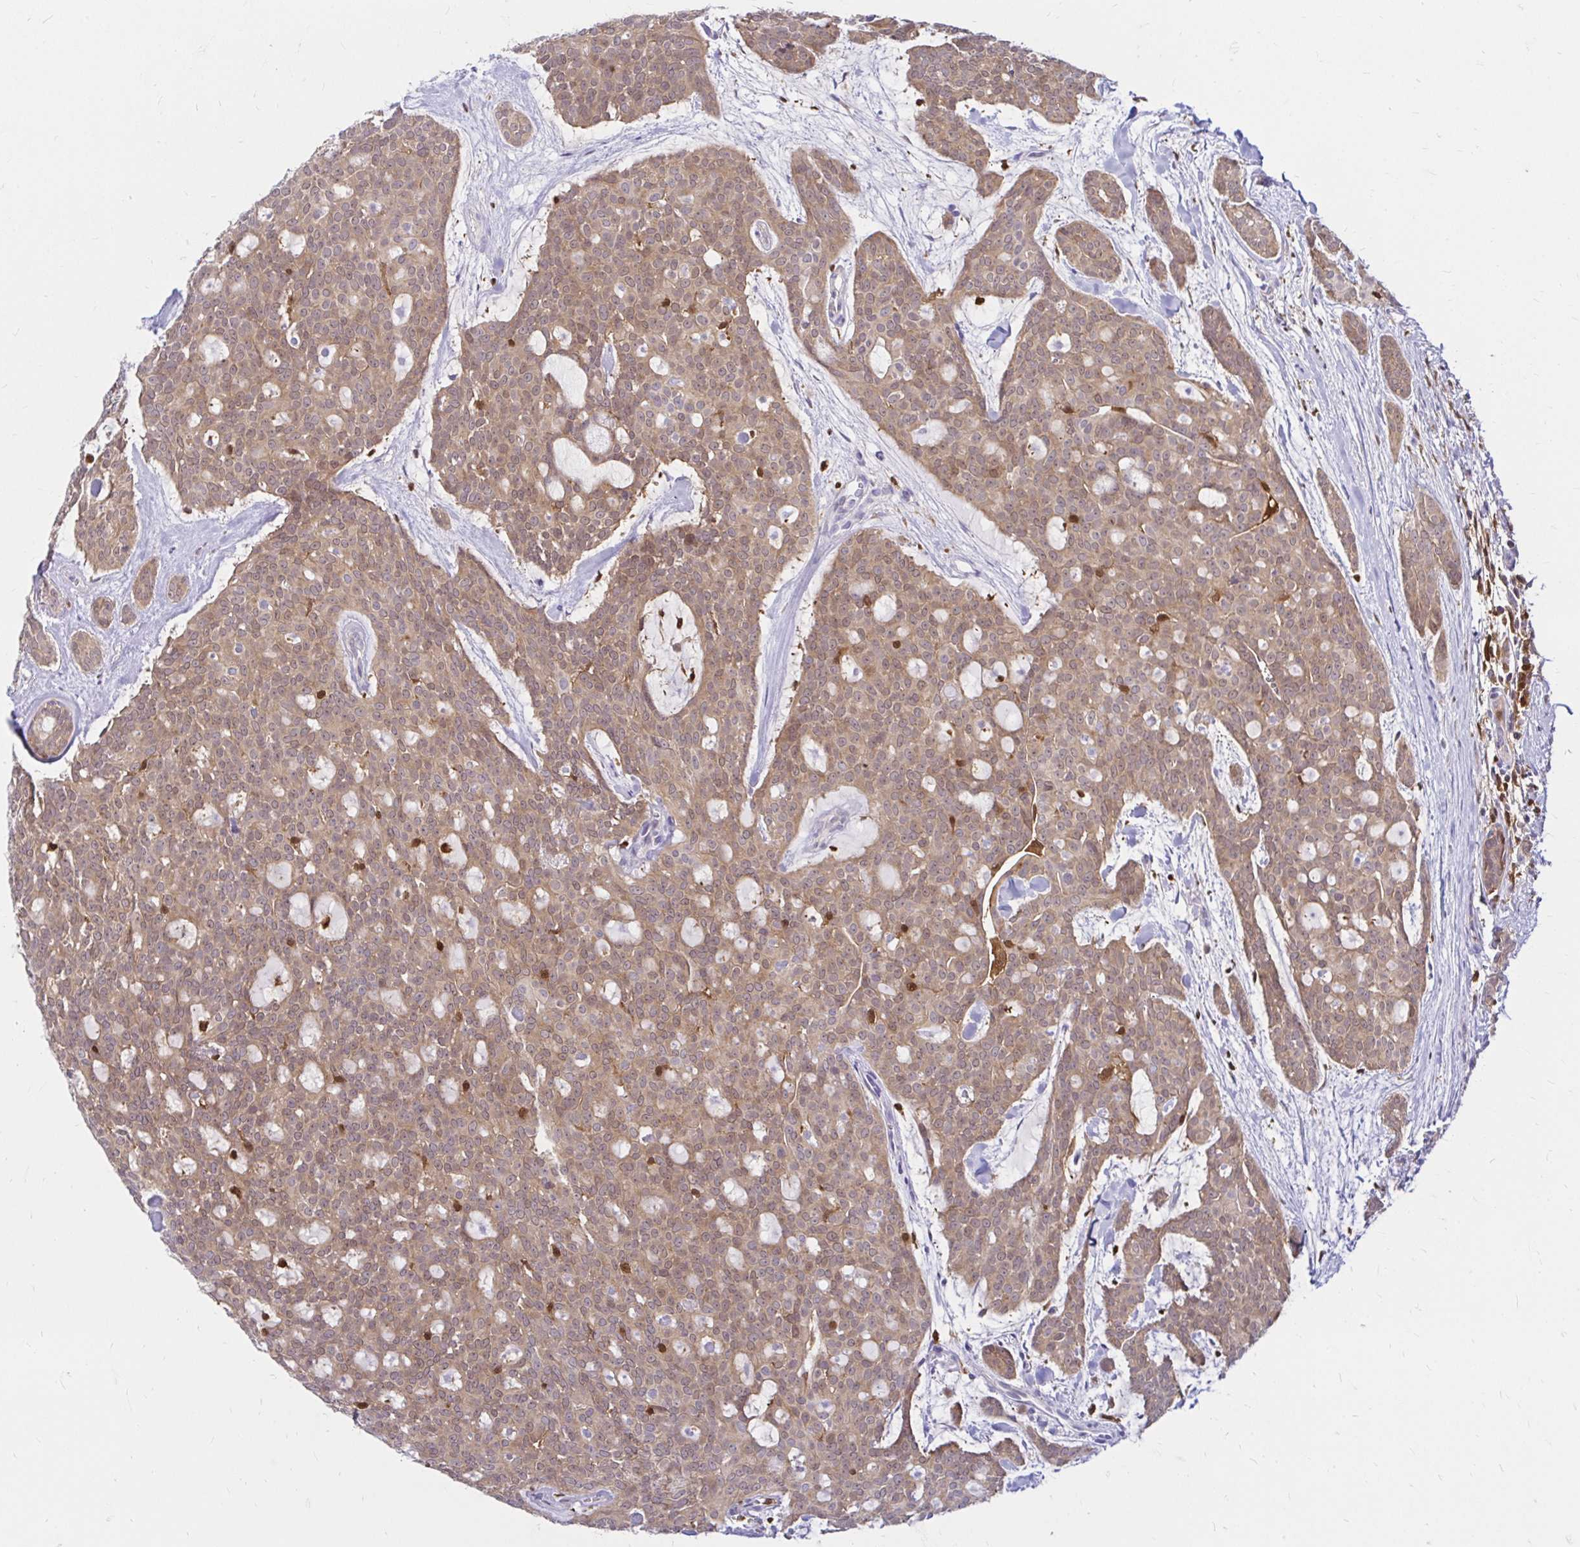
{"staining": {"intensity": "moderate", "quantity": ">75%", "location": "cytoplasmic/membranous,nuclear"}, "tissue": "head and neck cancer", "cell_type": "Tumor cells", "image_type": "cancer", "snomed": [{"axis": "morphology", "description": "Adenocarcinoma, NOS"}, {"axis": "topography", "description": "Head-Neck"}], "caption": "Immunohistochemistry micrograph of adenocarcinoma (head and neck) stained for a protein (brown), which demonstrates medium levels of moderate cytoplasmic/membranous and nuclear positivity in approximately >75% of tumor cells.", "gene": "PYCARD", "patient": {"sex": "male", "age": 66}}